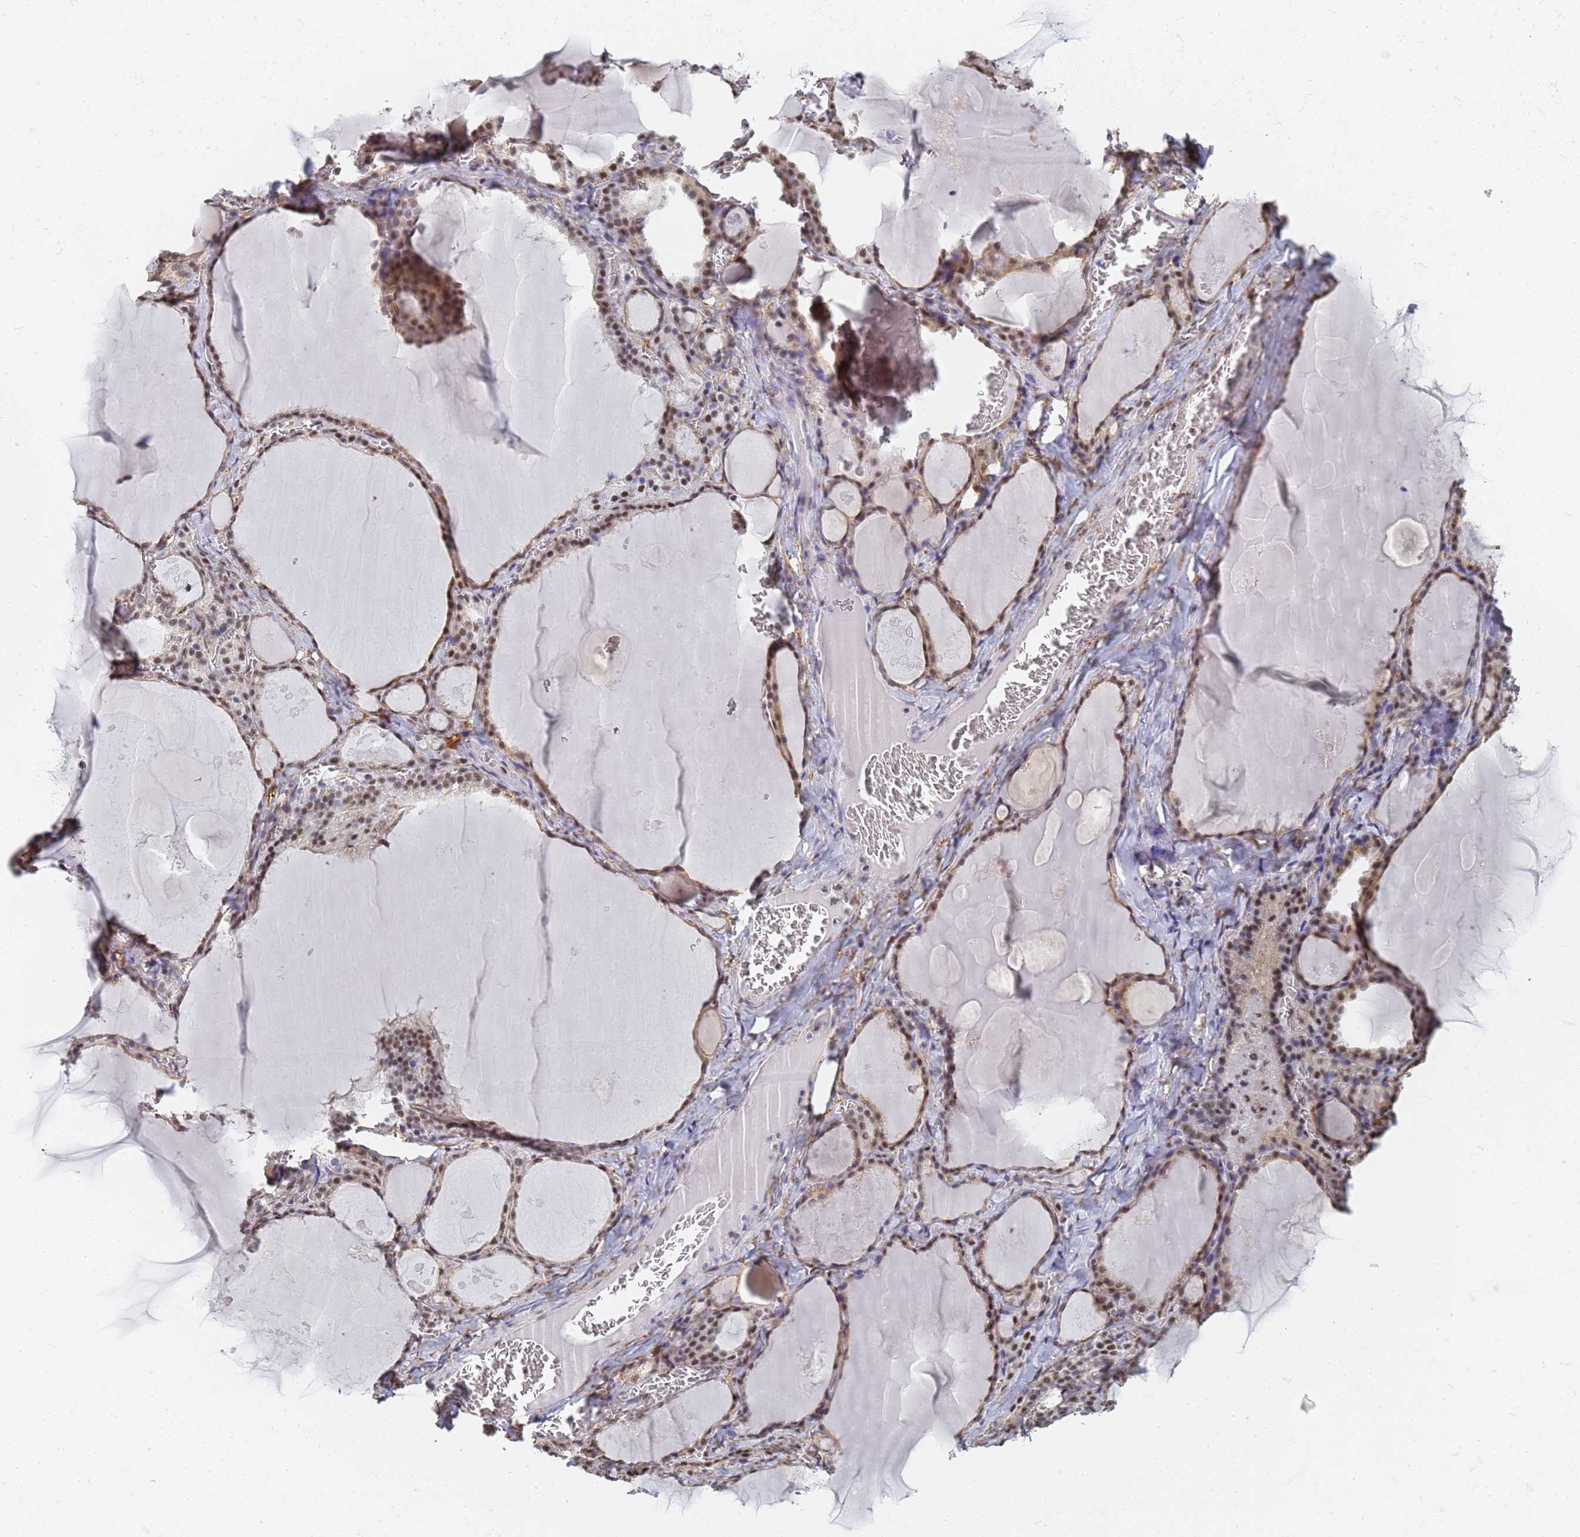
{"staining": {"intensity": "moderate", "quantity": ">75%", "location": "cytoplasmic/membranous,nuclear"}, "tissue": "thyroid gland", "cell_type": "Glandular cells", "image_type": "normal", "snomed": [{"axis": "morphology", "description": "Normal tissue, NOS"}, {"axis": "topography", "description": "Thyroid gland"}], "caption": "A high-resolution photomicrograph shows immunohistochemistry staining of normal thyroid gland, which shows moderate cytoplasmic/membranous,nuclear expression in about >75% of glandular cells.", "gene": "PRRT4", "patient": {"sex": "male", "age": 56}}